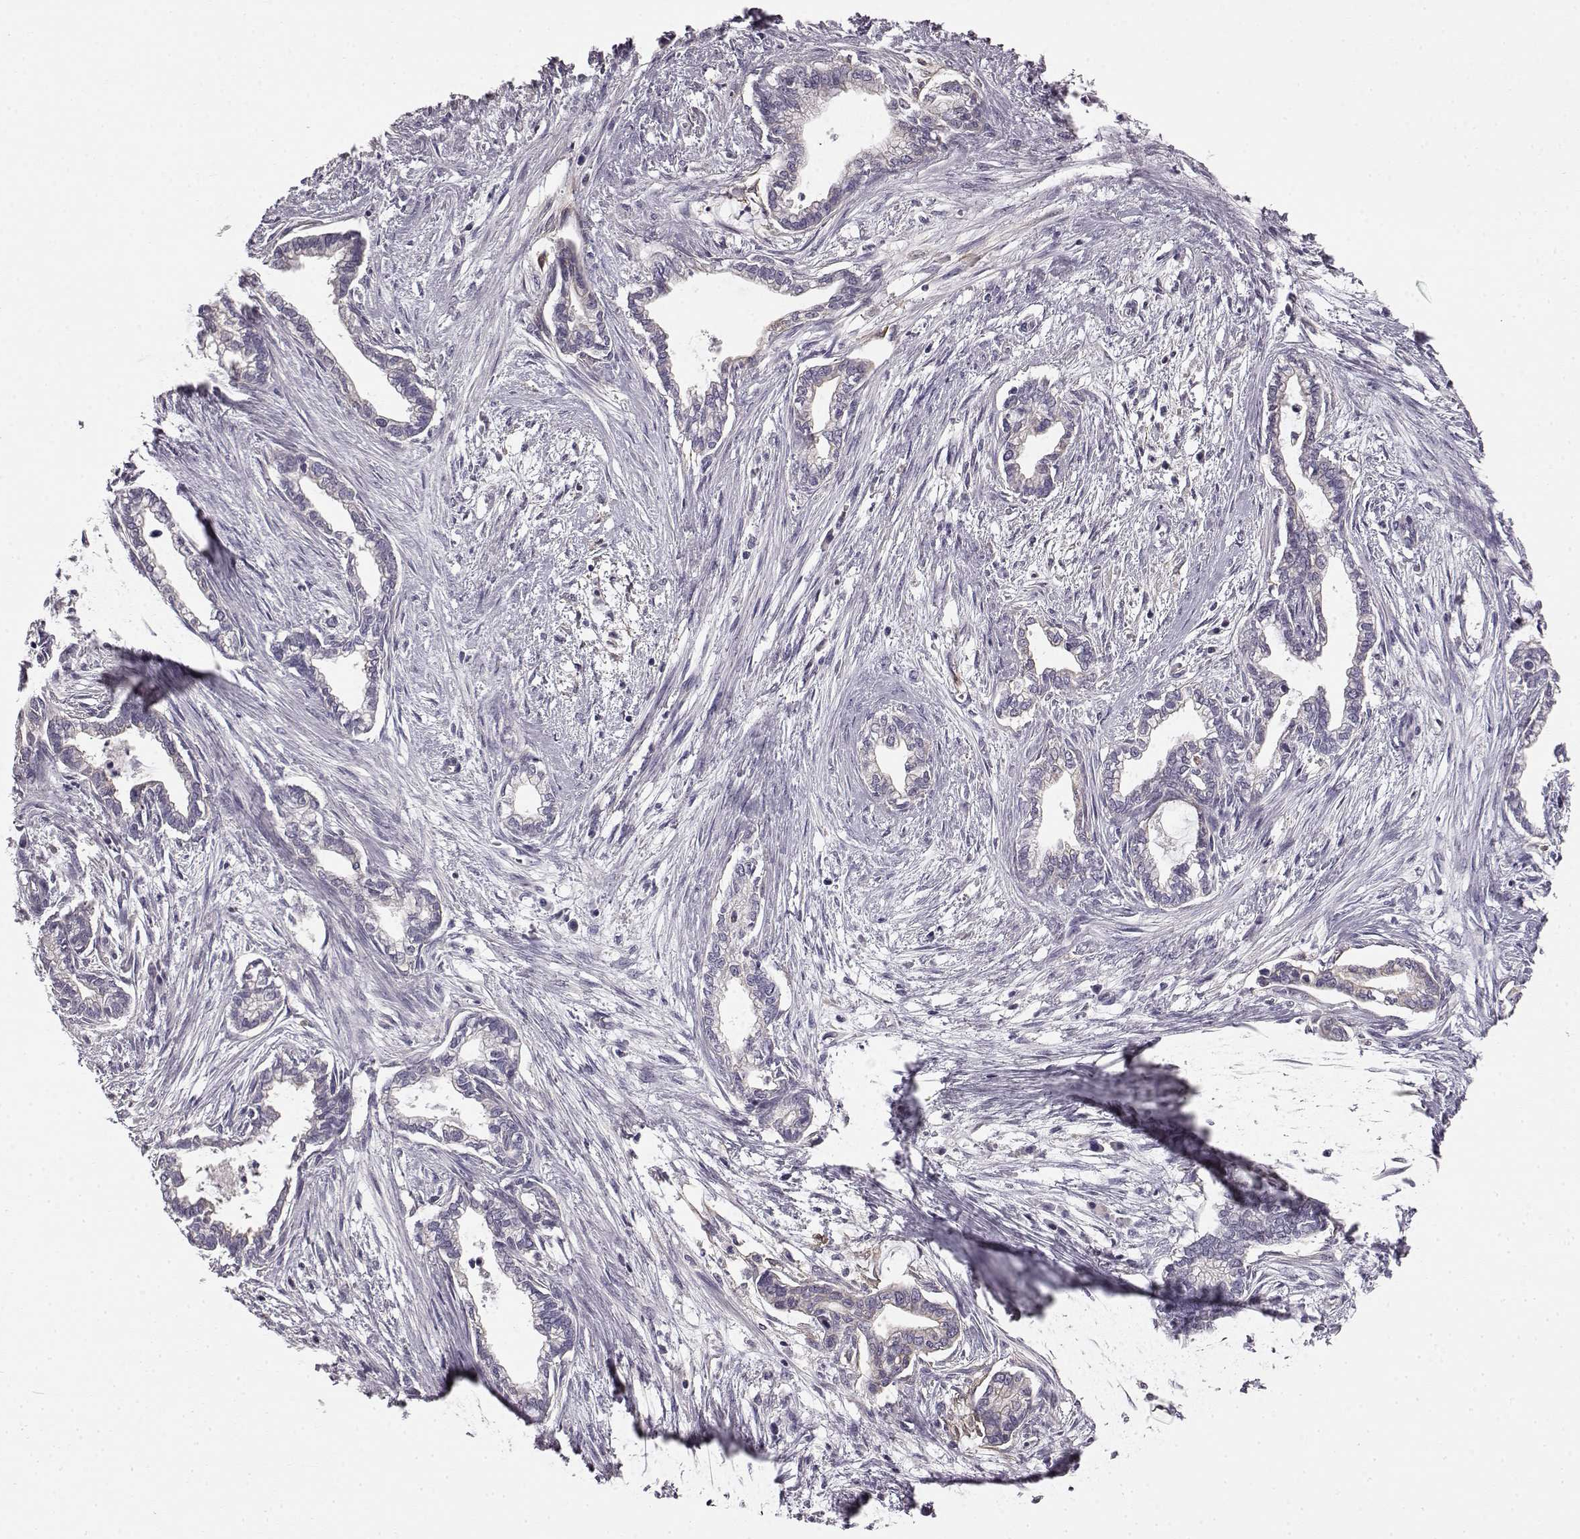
{"staining": {"intensity": "negative", "quantity": "none", "location": "none"}, "tissue": "cervical cancer", "cell_type": "Tumor cells", "image_type": "cancer", "snomed": [{"axis": "morphology", "description": "Adenocarcinoma, NOS"}, {"axis": "topography", "description": "Cervix"}], "caption": "IHC micrograph of neoplastic tissue: human adenocarcinoma (cervical) stained with DAB displays no significant protein staining in tumor cells. Brightfield microscopy of immunohistochemistry stained with DAB (brown) and hematoxylin (blue), captured at high magnification.", "gene": "KRT85", "patient": {"sex": "female", "age": 62}}